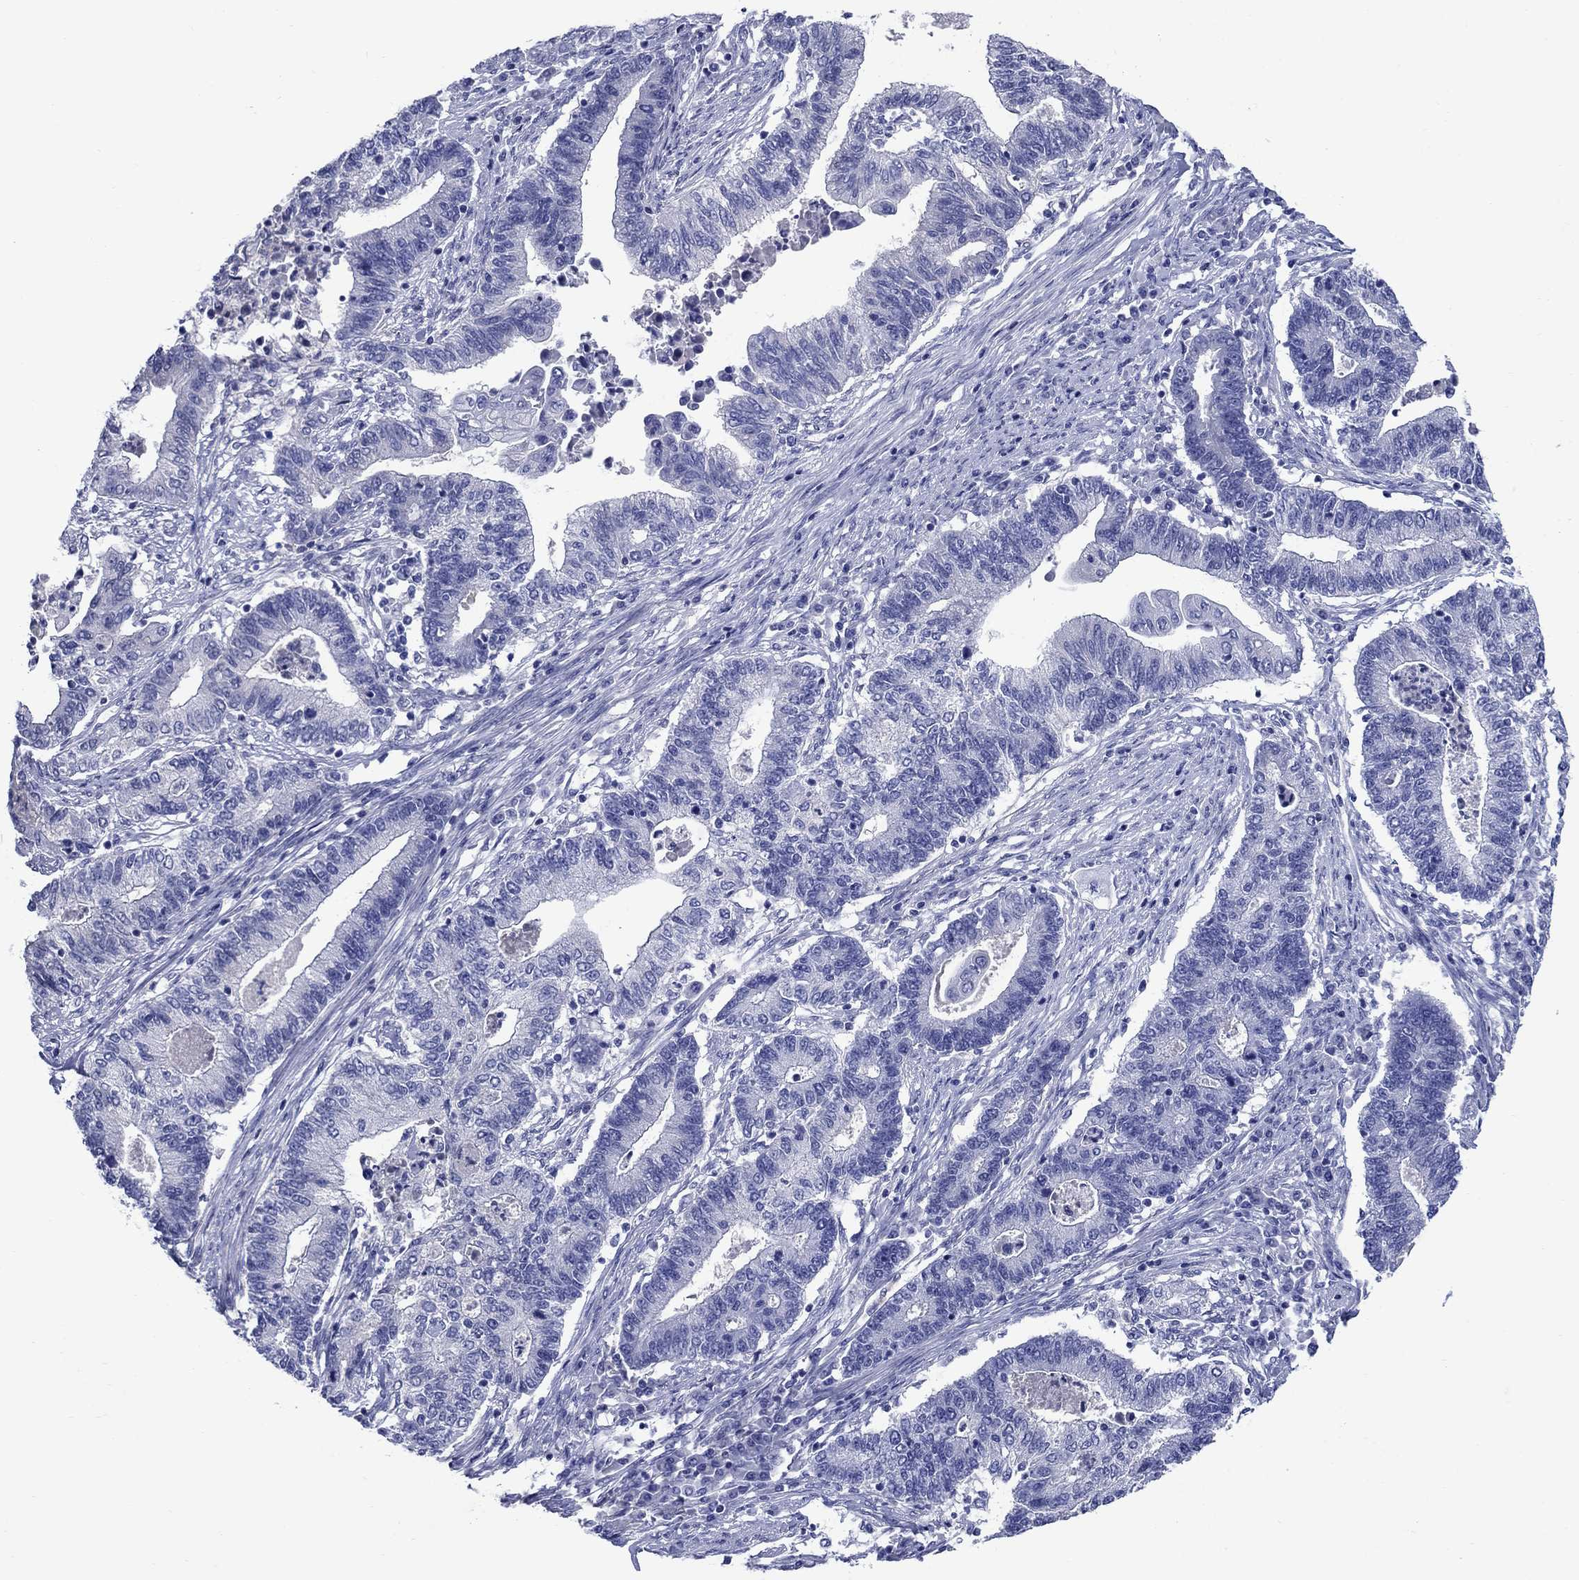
{"staining": {"intensity": "negative", "quantity": "none", "location": "none"}, "tissue": "endometrial cancer", "cell_type": "Tumor cells", "image_type": "cancer", "snomed": [{"axis": "morphology", "description": "Adenocarcinoma, NOS"}, {"axis": "topography", "description": "Uterus"}, {"axis": "topography", "description": "Endometrium"}], "caption": "The micrograph demonstrates no significant positivity in tumor cells of endometrial adenocarcinoma.", "gene": "SMCP", "patient": {"sex": "female", "age": 54}}